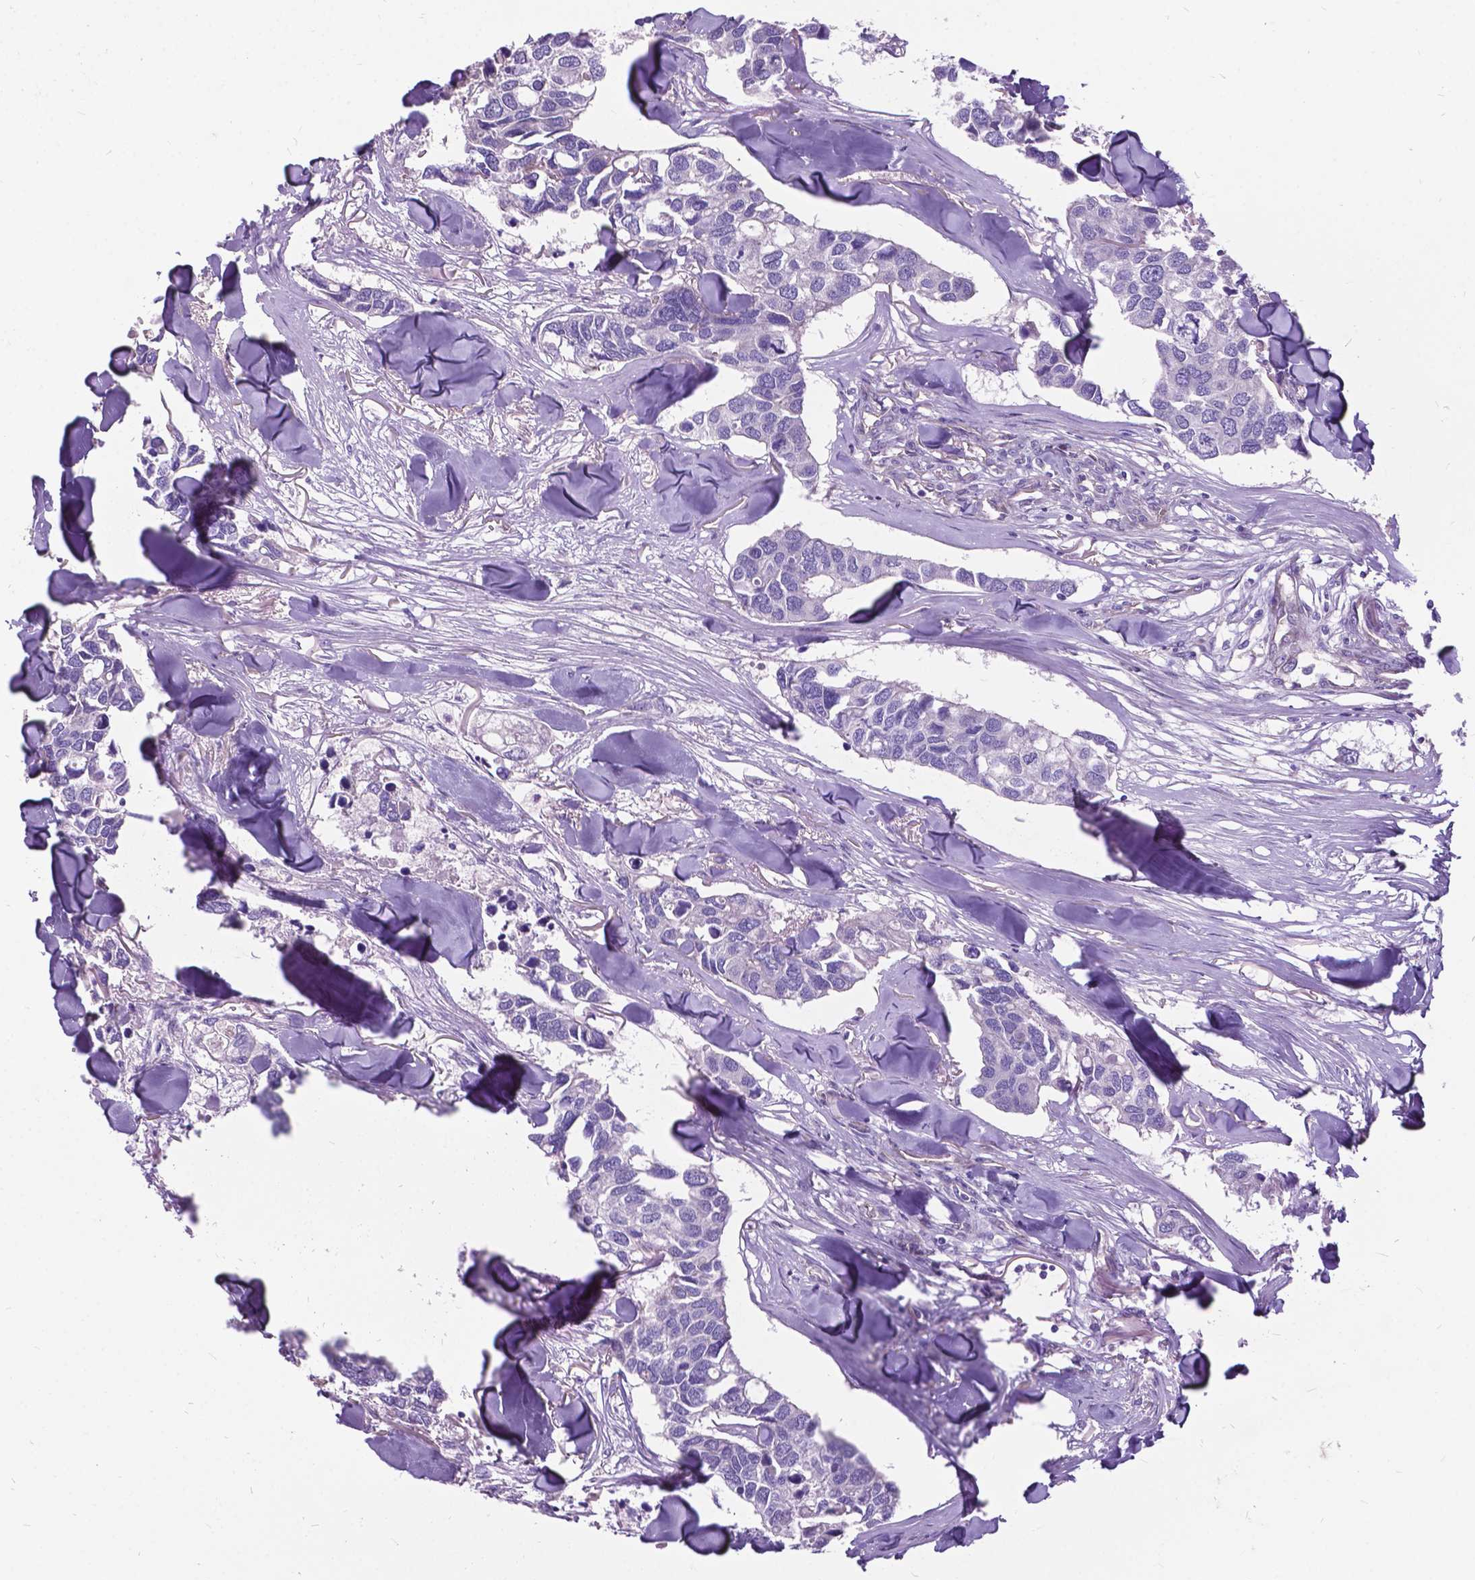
{"staining": {"intensity": "negative", "quantity": "none", "location": "none"}, "tissue": "breast cancer", "cell_type": "Tumor cells", "image_type": "cancer", "snomed": [{"axis": "morphology", "description": "Duct carcinoma"}, {"axis": "topography", "description": "Breast"}], "caption": "The histopathology image shows no significant staining in tumor cells of invasive ductal carcinoma (breast).", "gene": "FLT4", "patient": {"sex": "female", "age": 83}}